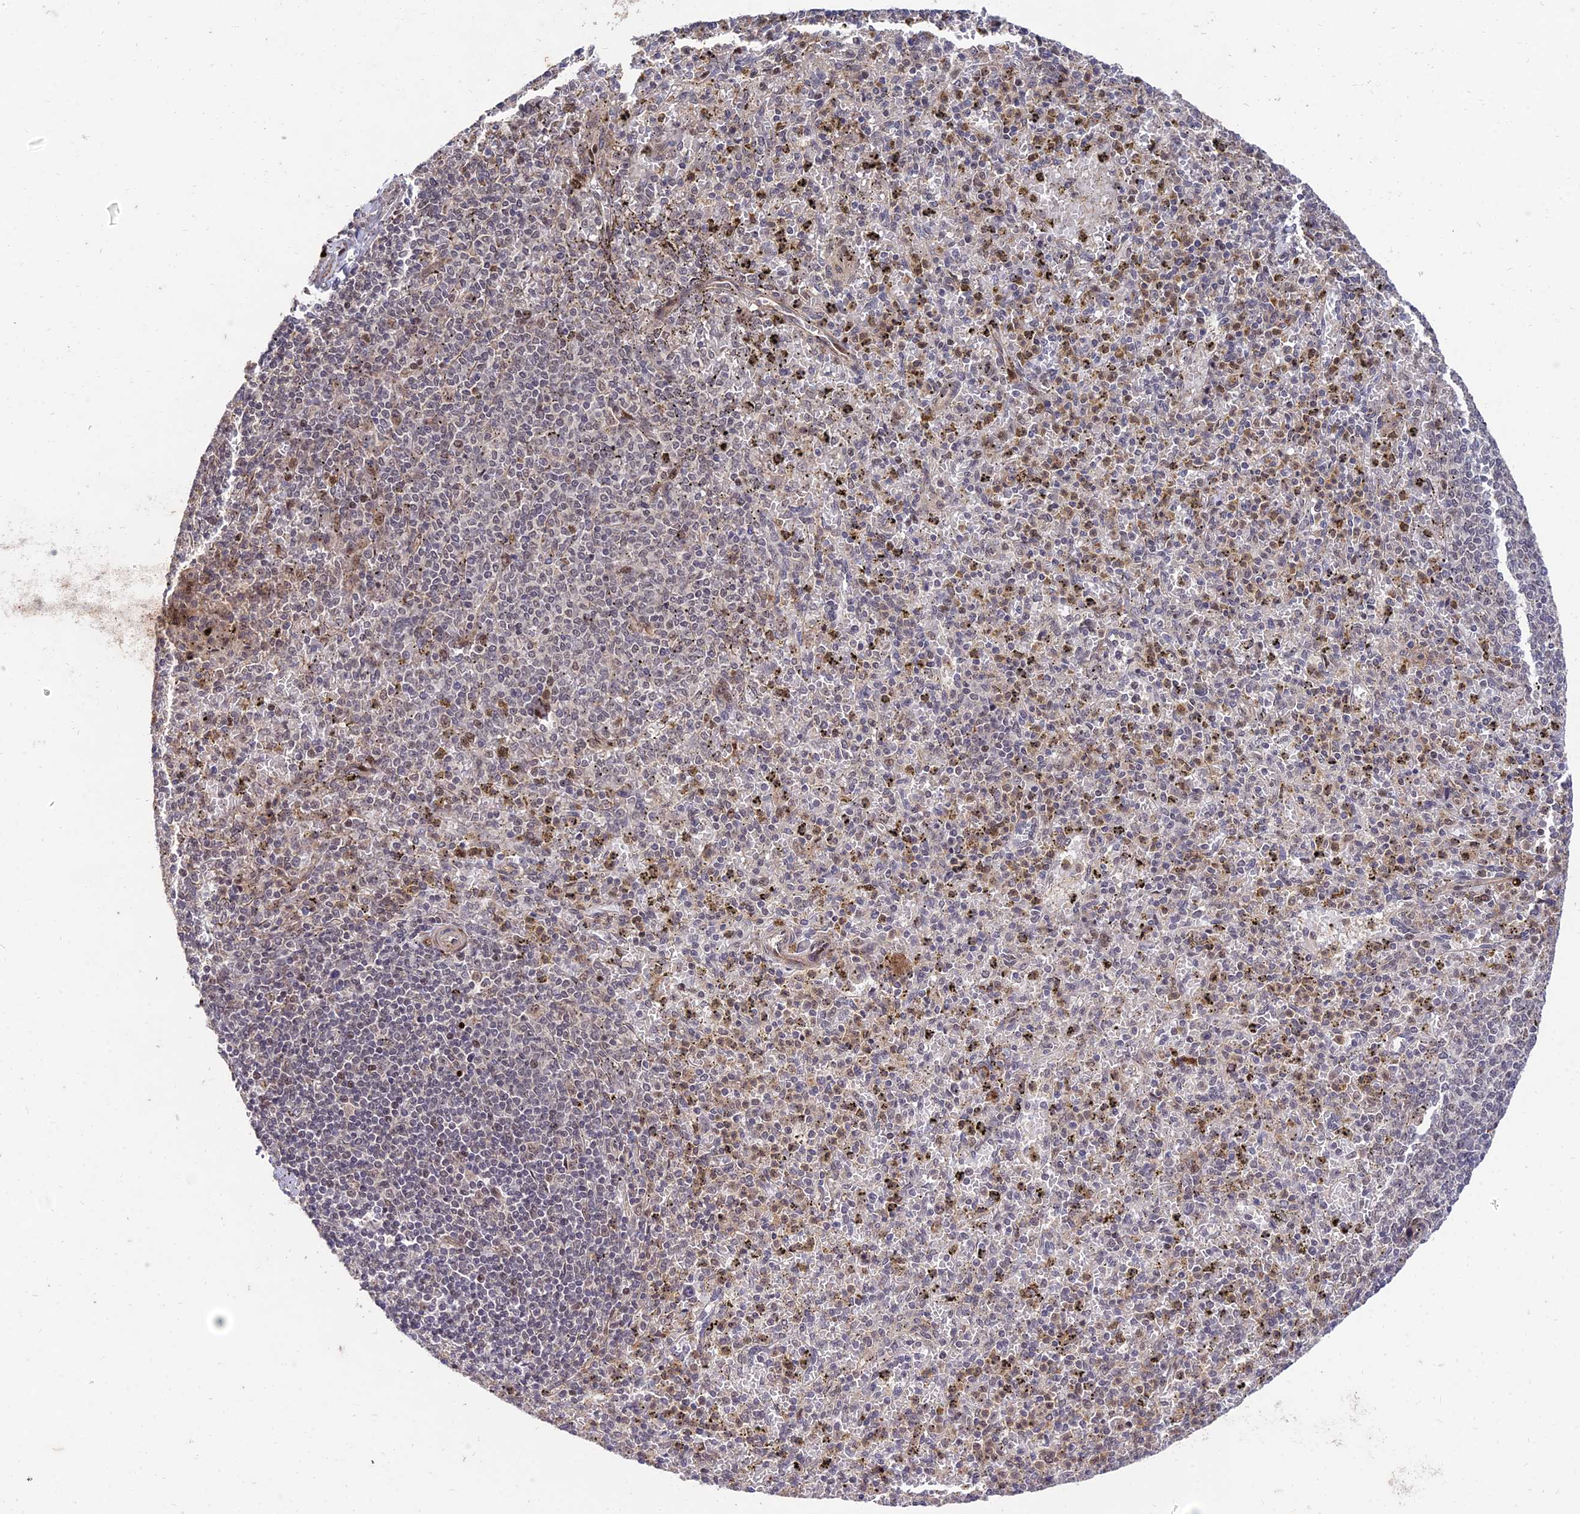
{"staining": {"intensity": "moderate", "quantity": "25%-75%", "location": "cytoplasmic/membranous,nuclear"}, "tissue": "spleen", "cell_type": "Cells in red pulp", "image_type": "normal", "snomed": [{"axis": "morphology", "description": "Normal tissue, NOS"}, {"axis": "topography", "description": "Spleen"}], "caption": "The photomicrograph displays immunohistochemical staining of normal spleen. There is moderate cytoplasmic/membranous,nuclear positivity is identified in approximately 25%-75% of cells in red pulp.", "gene": "ZNF85", "patient": {"sex": "male", "age": 72}}